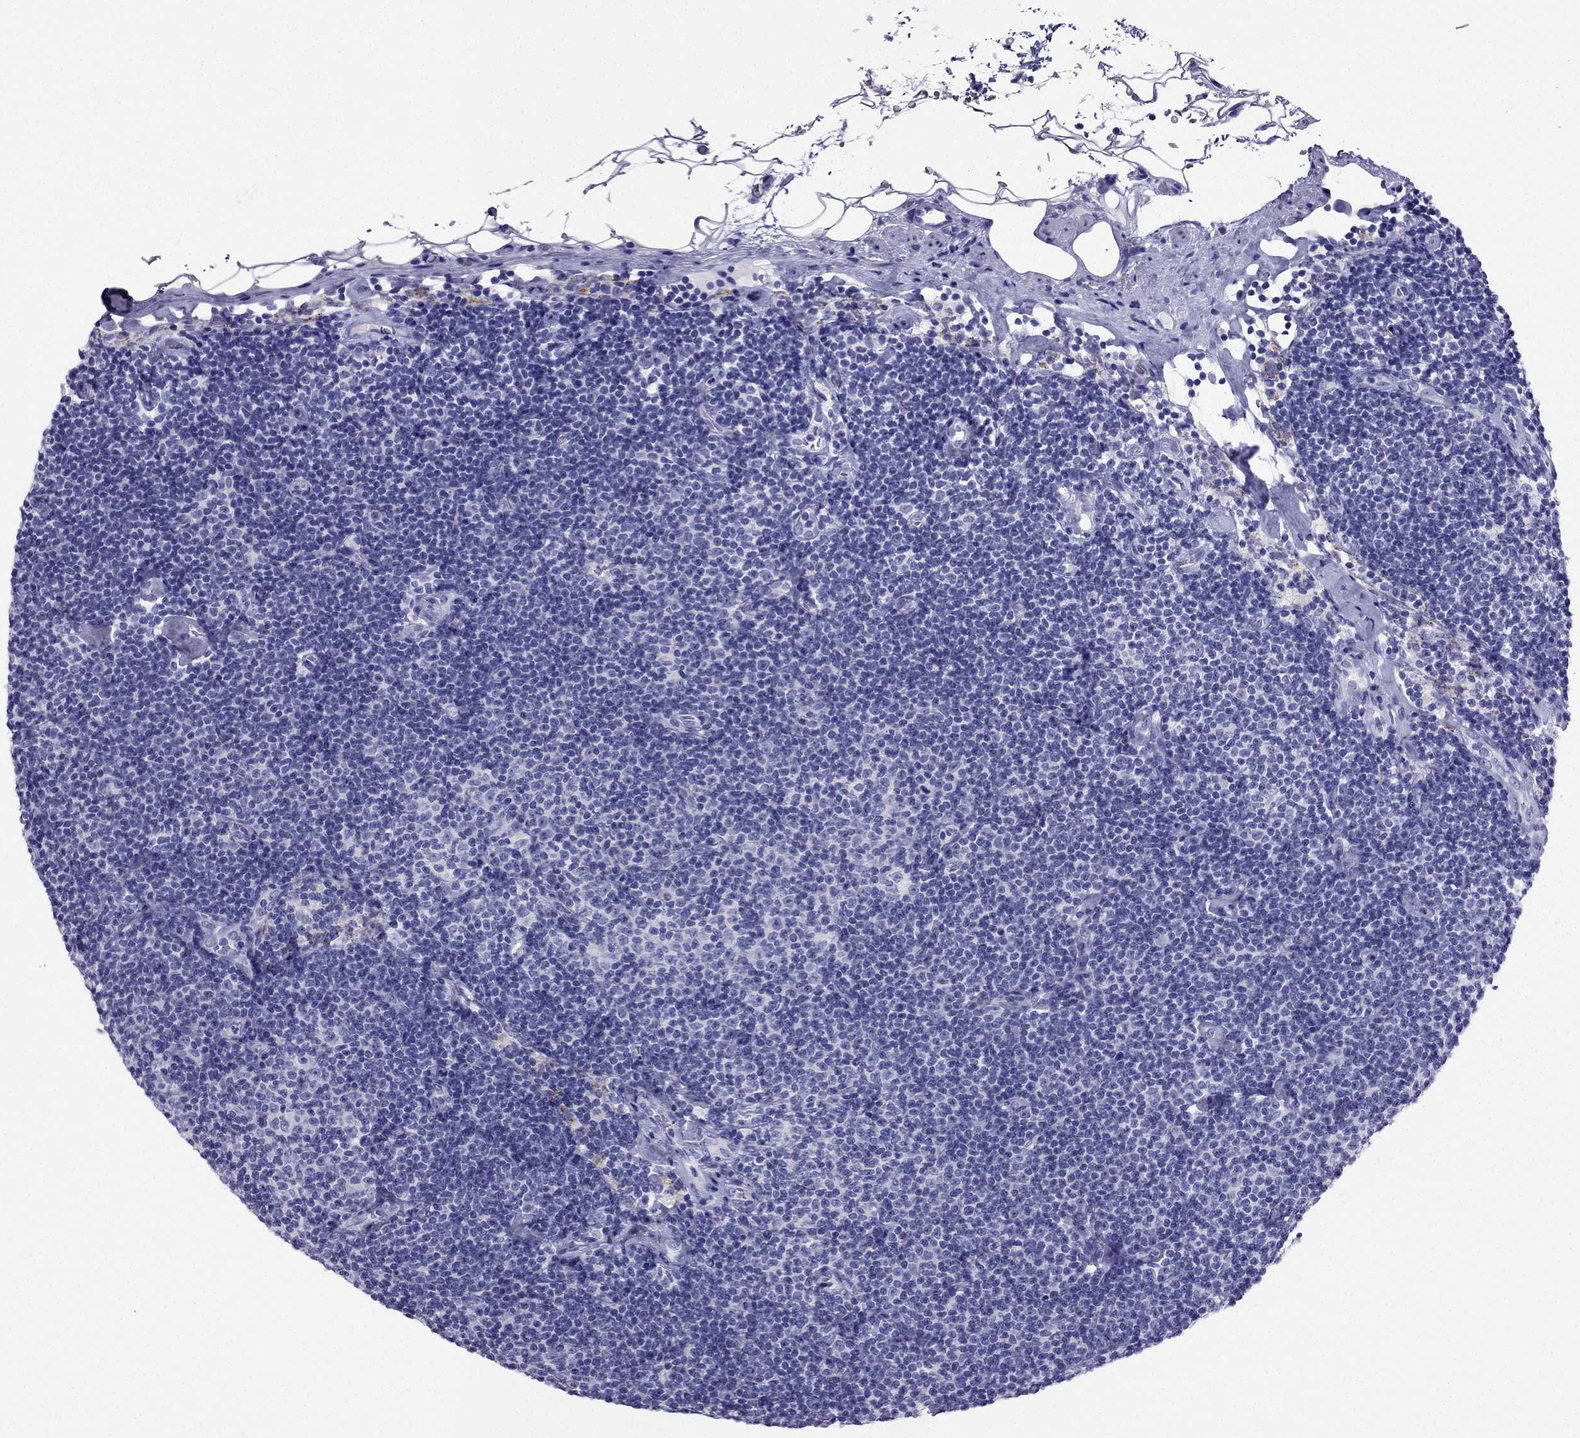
{"staining": {"intensity": "negative", "quantity": "none", "location": "none"}, "tissue": "lymphoma", "cell_type": "Tumor cells", "image_type": "cancer", "snomed": [{"axis": "morphology", "description": "Malignant lymphoma, non-Hodgkin's type, Low grade"}, {"axis": "topography", "description": "Lymph node"}], "caption": "DAB immunohistochemical staining of human low-grade malignant lymphoma, non-Hodgkin's type shows no significant staining in tumor cells.", "gene": "PTH", "patient": {"sex": "male", "age": 81}}